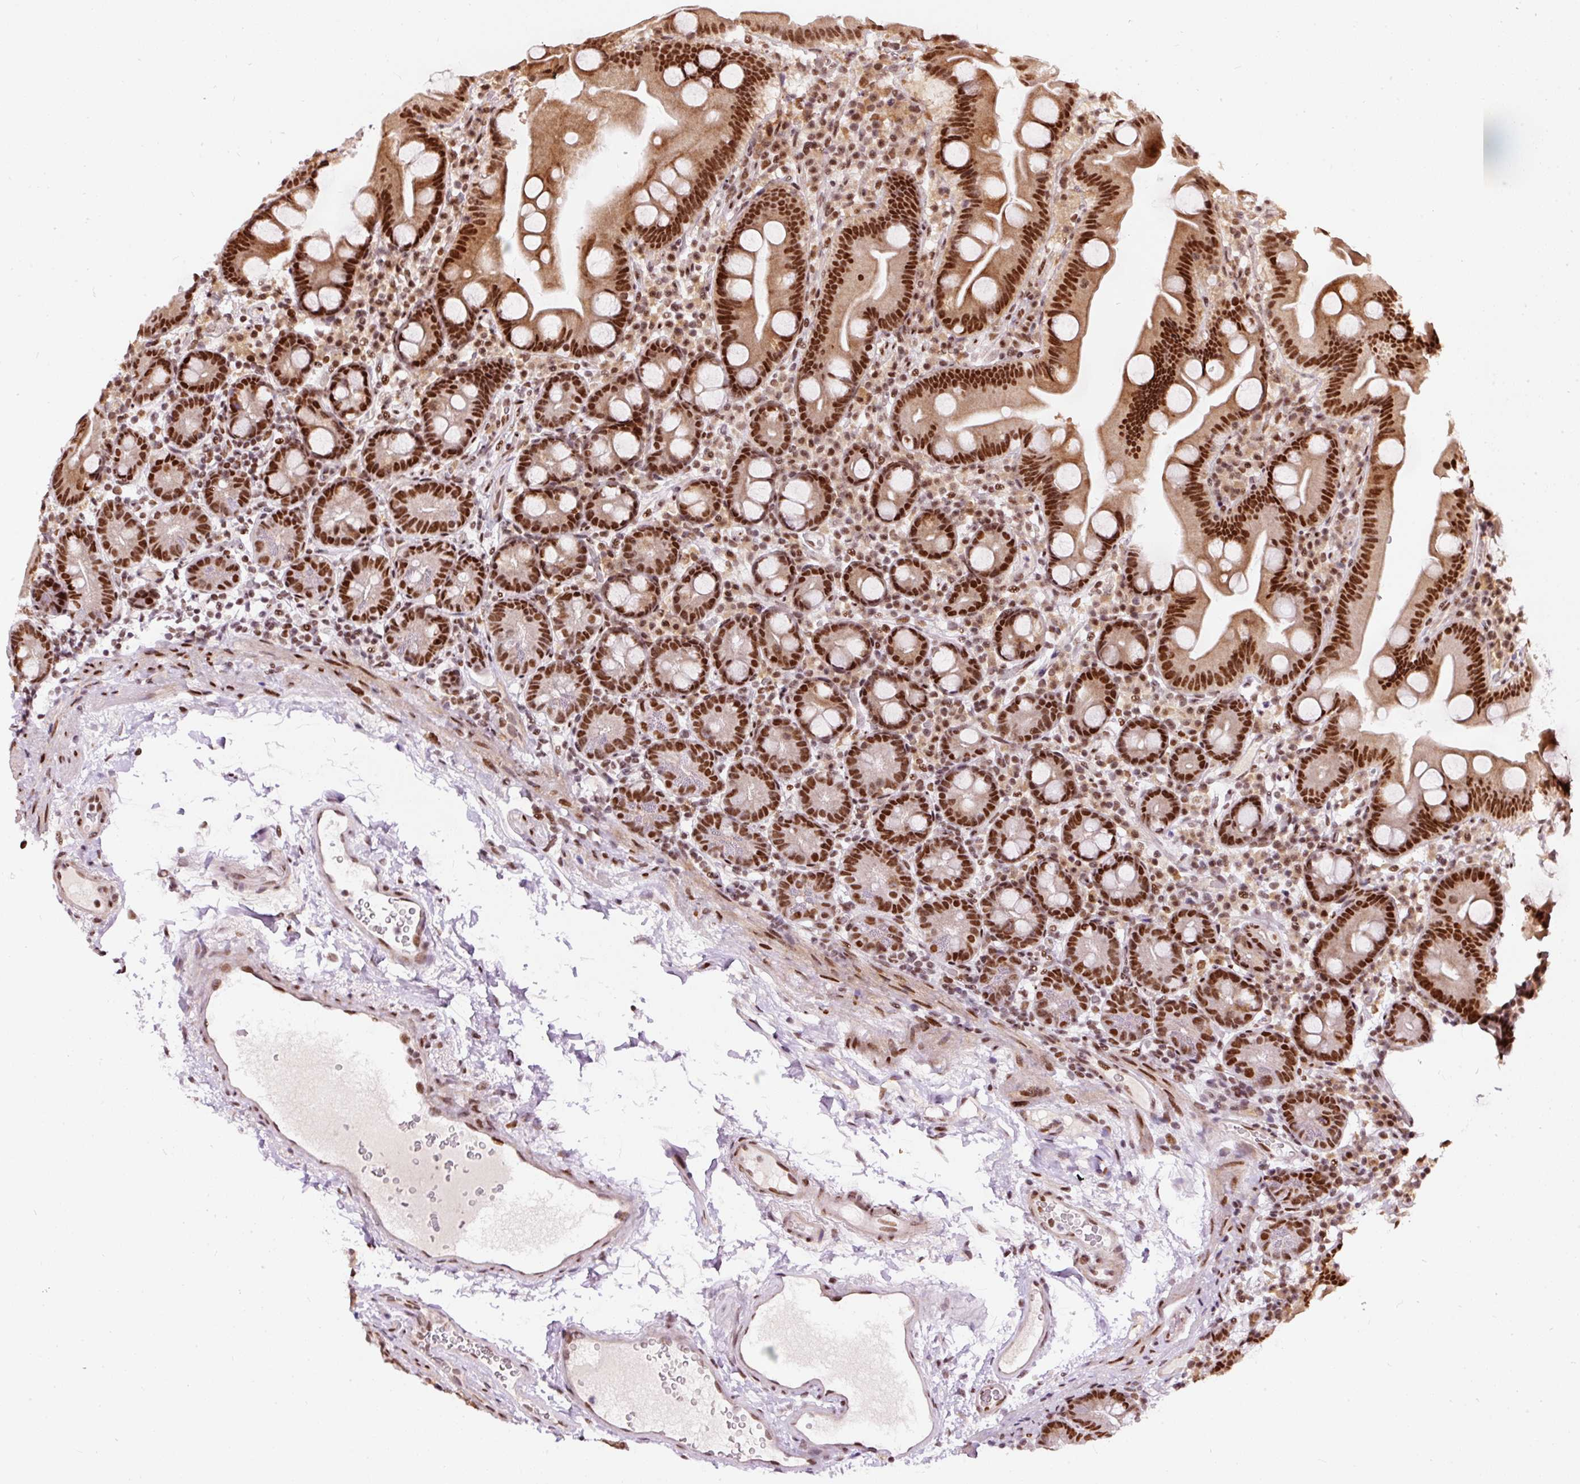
{"staining": {"intensity": "strong", "quantity": ">75%", "location": "nuclear"}, "tissue": "small intestine", "cell_type": "Glandular cells", "image_type": "normal", "snomed": [{"axis": "morphology", "description": "Normal tissue, NOS"}, {"axis": "topography", "description": "Small intestine"}], "caption": "IHC histopathology image of benign small intestine: human small intestine stained using immunohistochemistry exhibits high levels of strong protein expression localized specifically in the nuclear of glandular cells, appearing as a nuclear brown color.", "gene": "HNRNPC", "patient": {"sex": "female", "age": 68}}